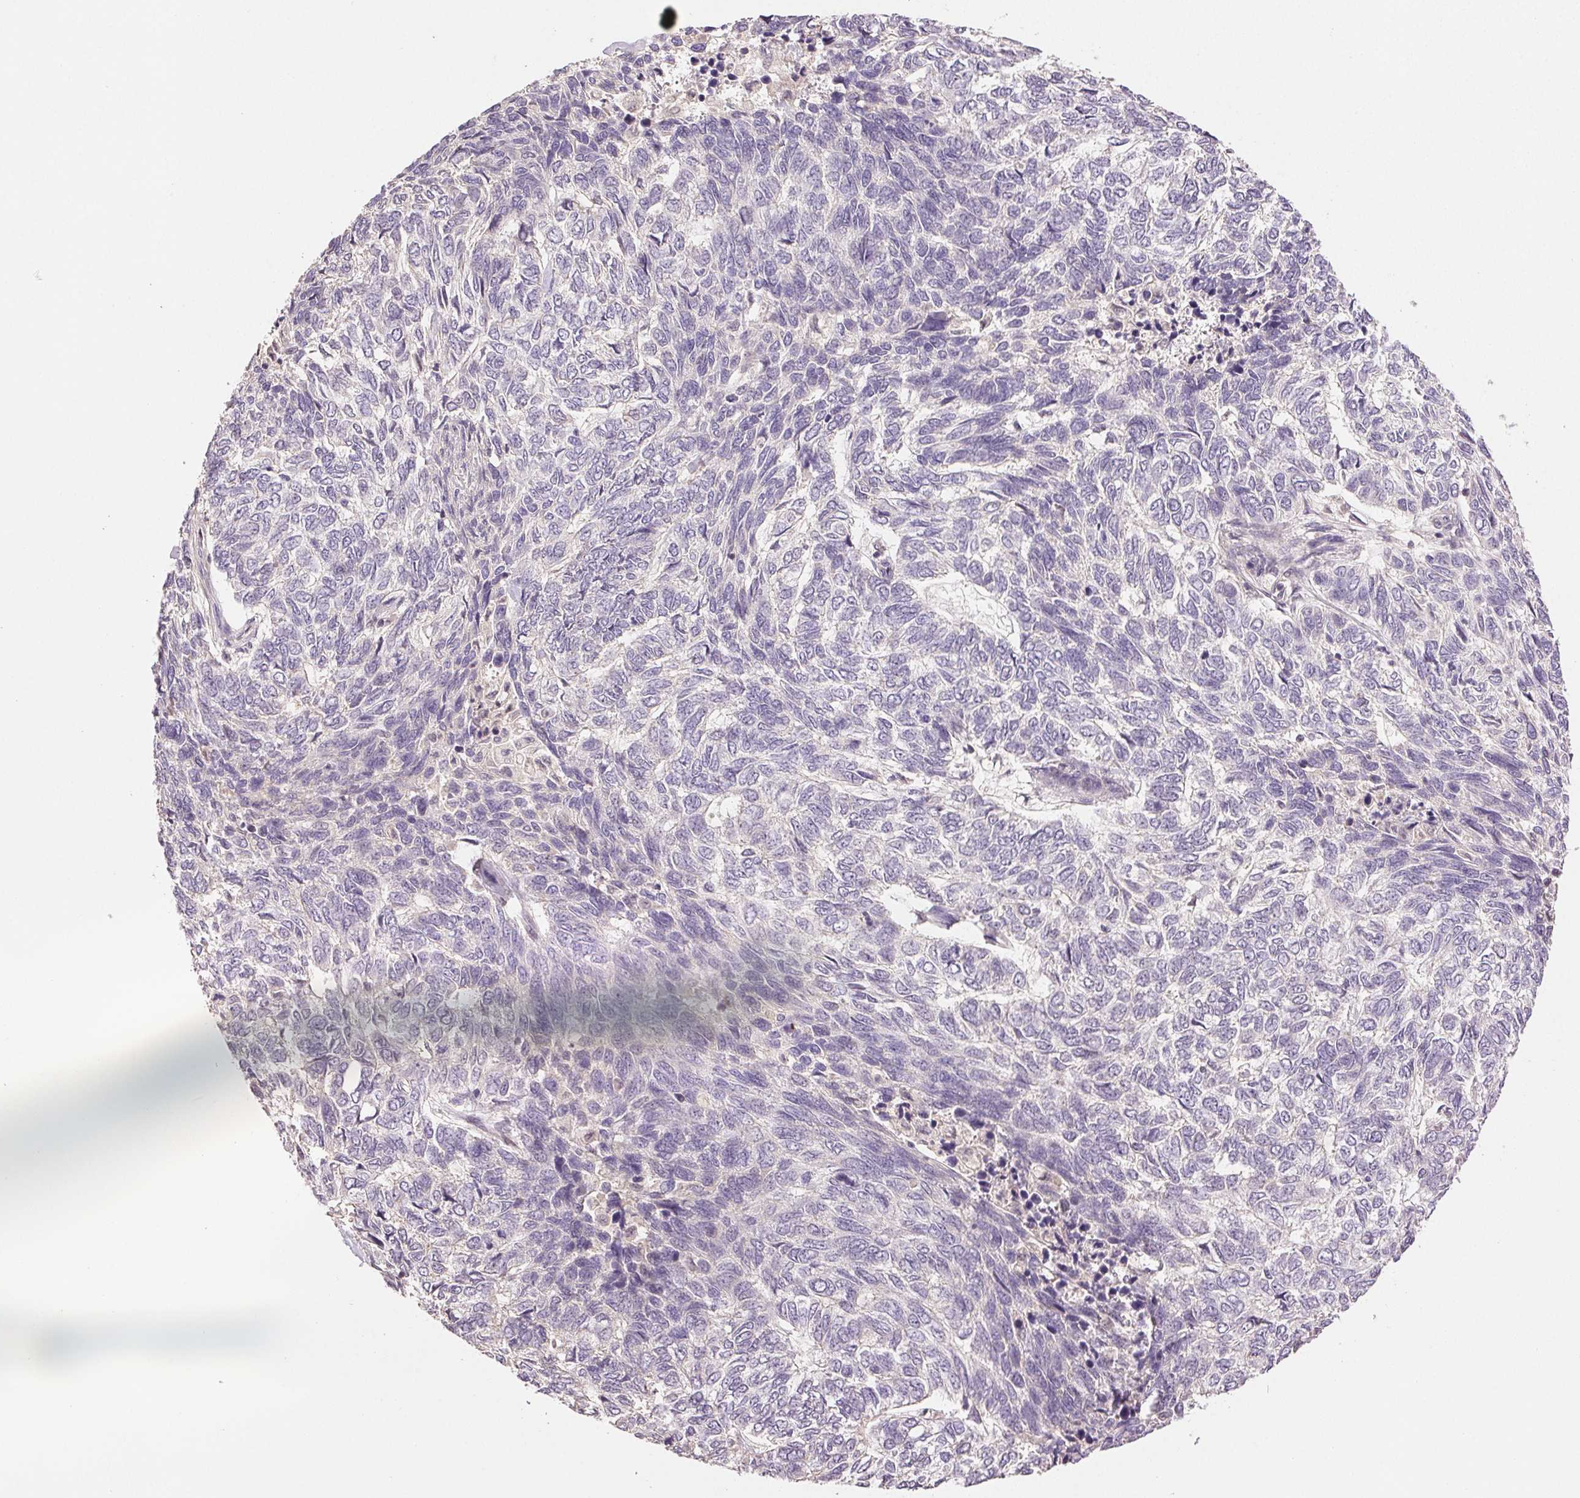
{"staining": {"intensity": "negative", "quantity": "none", "location": "none"}, "tissue": "skin cancer", "cell_type": "Tumor cells", "image_type": "cancer", "snomed": [{"axis": "morphology", "description": "Basal cell carcinoma"}, {"axis": "topography", "description": "Skin"}], "caption": "The image exhibits no staining of tumor cells in skin cancer (basal cell carcinoma).", "gene": "TMEM253", "patient": {"sex": "female", "age": 65}}